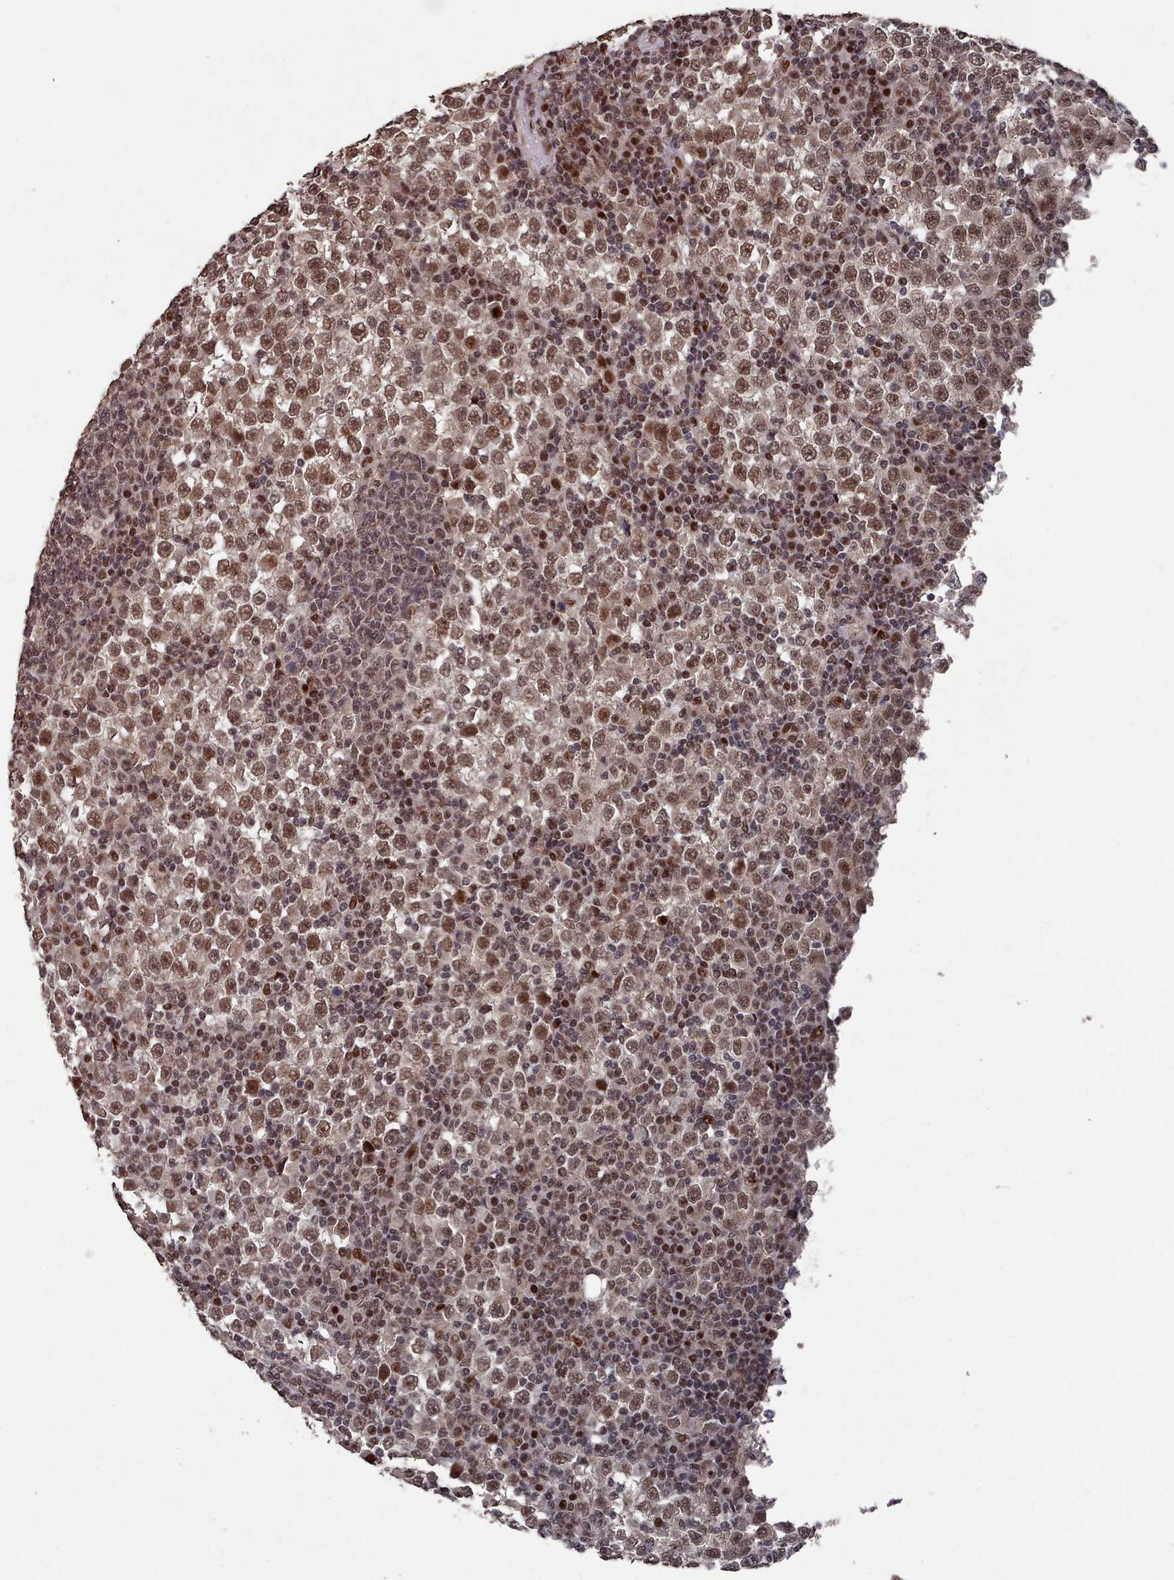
{"staining": {"intensity": "moderate", "quantity": ">75%", "location": "nuclear"}, "tissue": "testis cancer", "cell_type": "Tumor cells", "image_type": "cancer", "snomed": [{"axis": "morphology", "description": "Seminoma, NOS"}, {"axis": "topography", "description": "Testis"}], "caption": "Tumor cells show moderate nuclear expression in about >75% of cells in seminoma (testis). Immunohistochemistry (ihc) stains the protein of interest in brown and the nuclei are stained blue.", "gene": "PNRC2", "patient": {"sex": "male", "age": 65}}